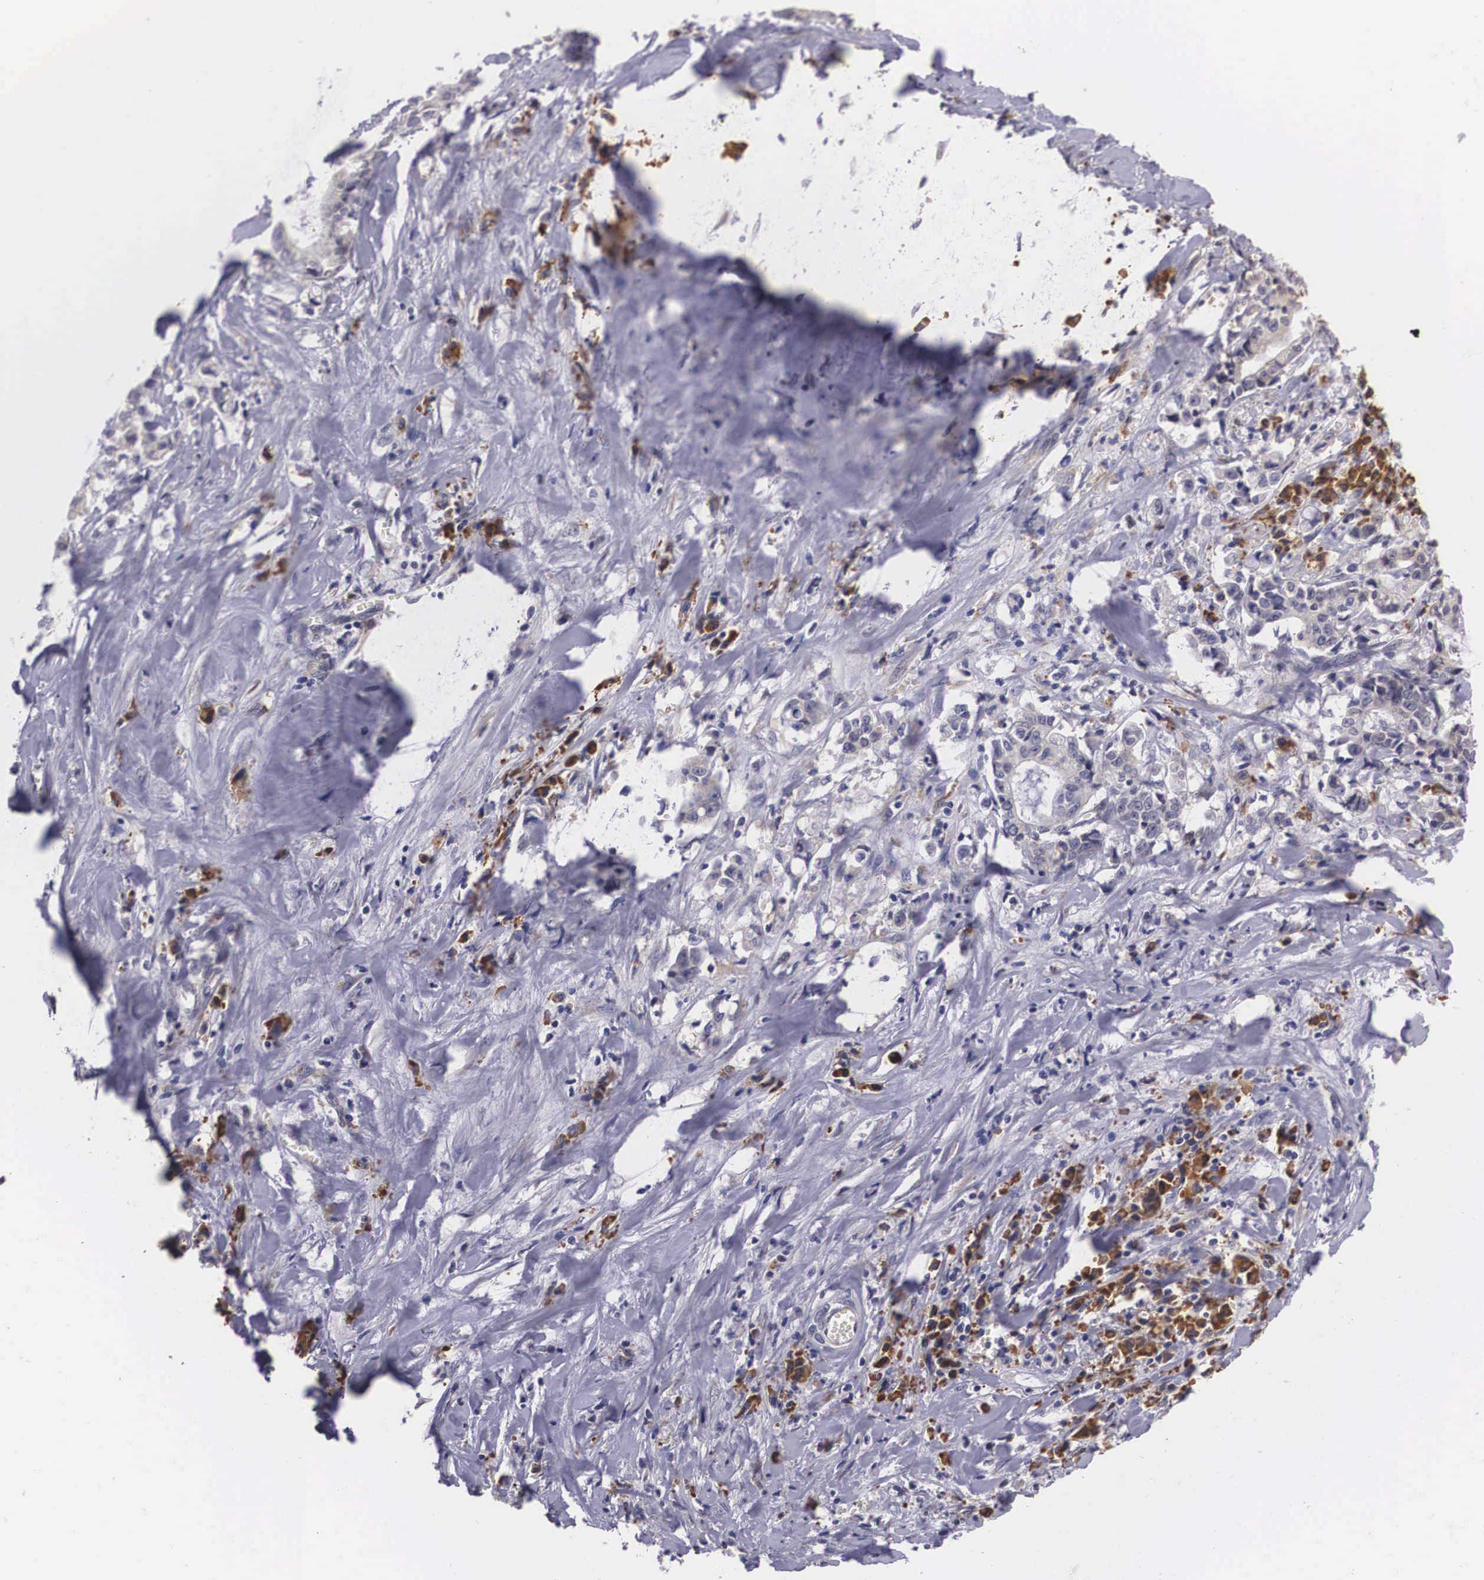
{"staining": {"intensity": "moderate", "quantity": "<25%", "location": "cytoplasmic/membranous"}, "tissue": "liver cancer", "cell_type": "Tumor cells", "image_type": "cancer", "snomed": [{"axis": "morphology", "description": "Cholangiocarcinoma"}, {"axis": "topography", "description": "Liver"}], "caption": "Liver cancer tissue reveals moderate cytoplasmic/membranous staining in about <25% of tumor cells, visualized by immunohistochemistry.", "gene": "CRELD2", "patient": {"sex": "male", "age": 57}}